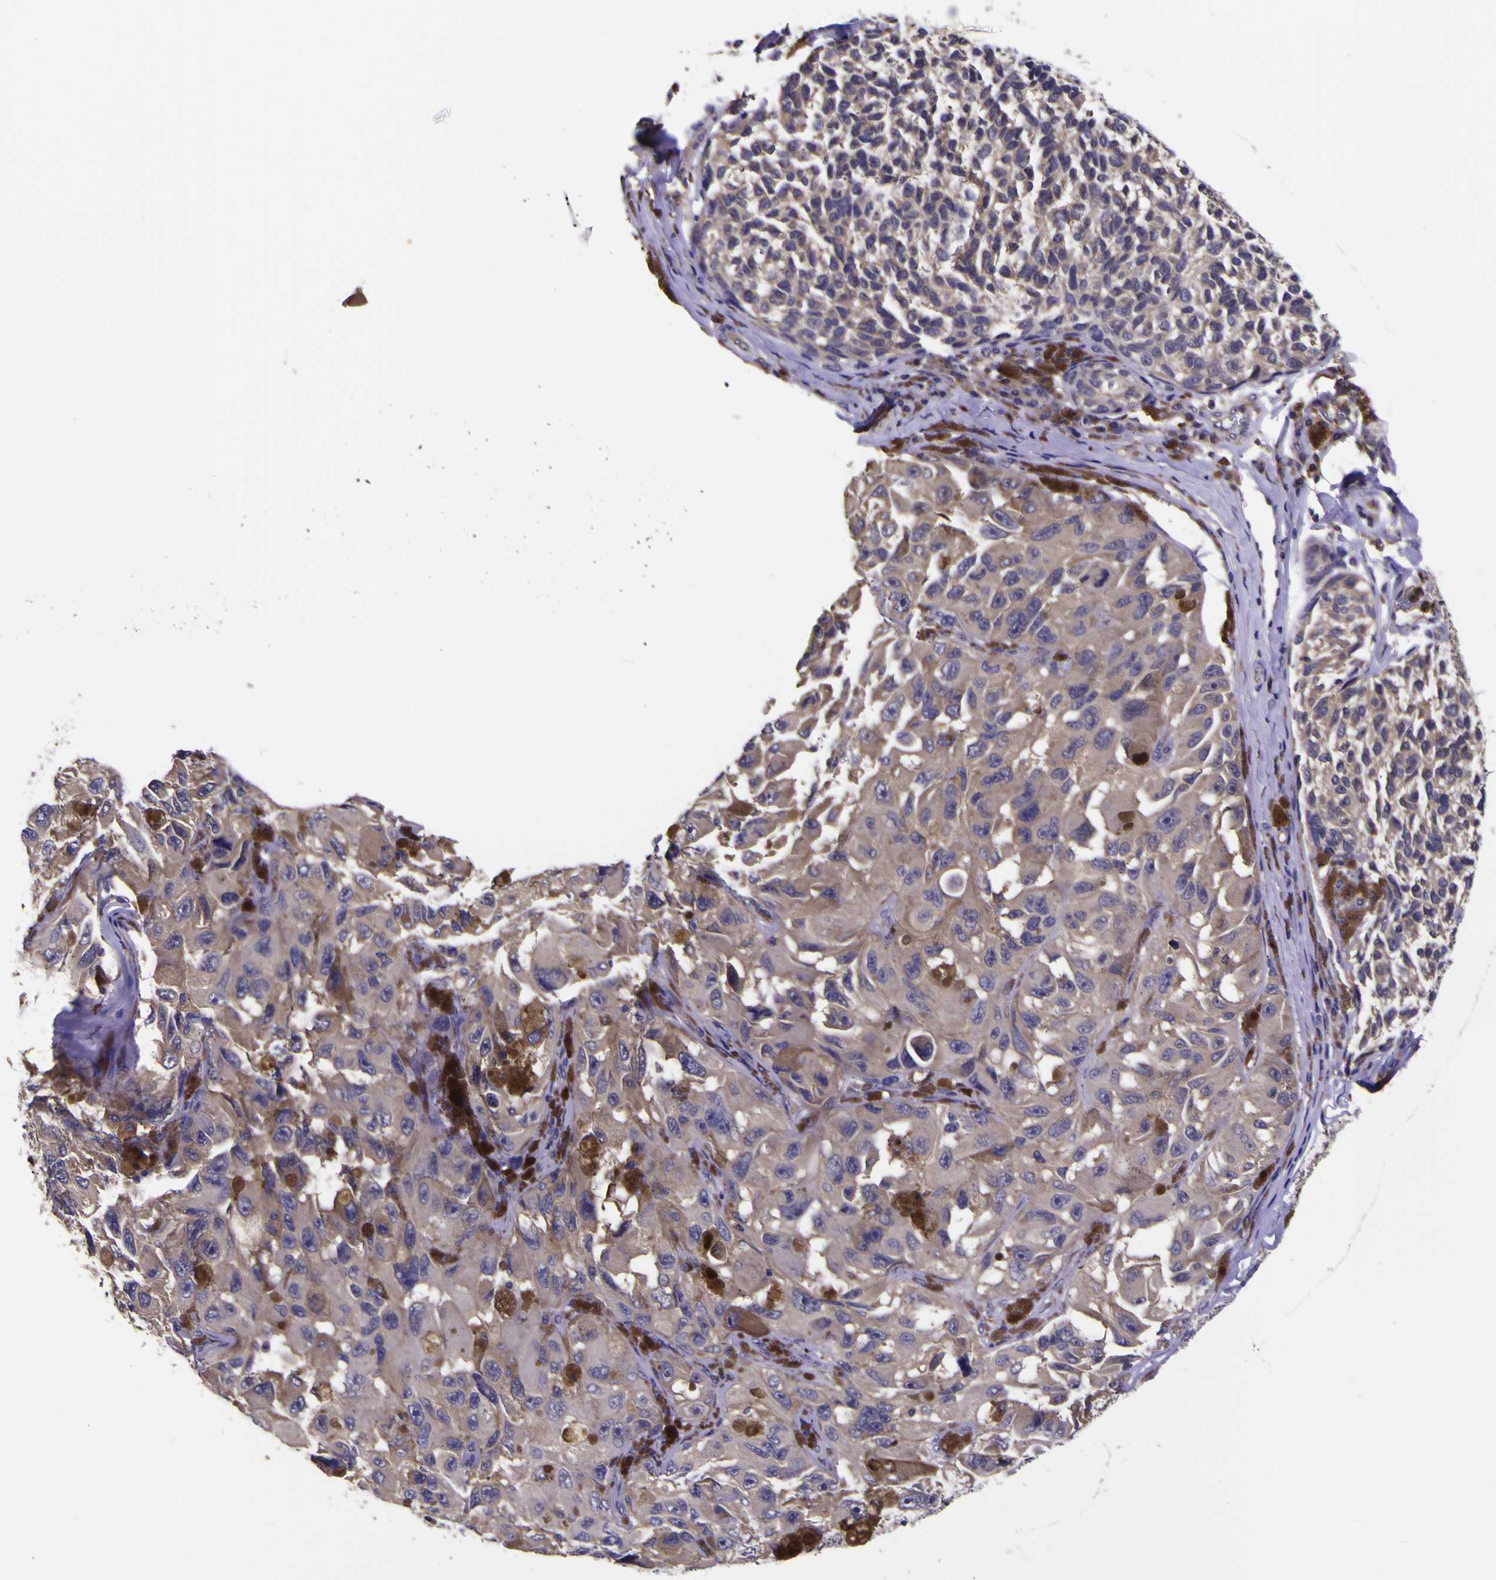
{"staining": {"intensity": "weak", "quantity": ">75%", "location": "cytoplasmic/membranous"}, "tissue": "melanoma", "cell_type": "Tumor cells", "image_type": "cancer", "snomed": [{"axis": "morphology", "description": "Malignant melanoma, NOS"}, {"axis": "topography", "description": "Skin"}], "caption": "IHC staining of melanoma, which reveals low levels of weak cytoplasmic/membranous expression in approximately >75% of tumor cells indicating weak cytoplasmic/membranous protein positivity. The staining was performed using DAB (brown) for protein detection and nuclei were counterstained in hematoxylin (blue).", "gene": "MAPK14", "patient": {"sex": "female", "age": 73}}